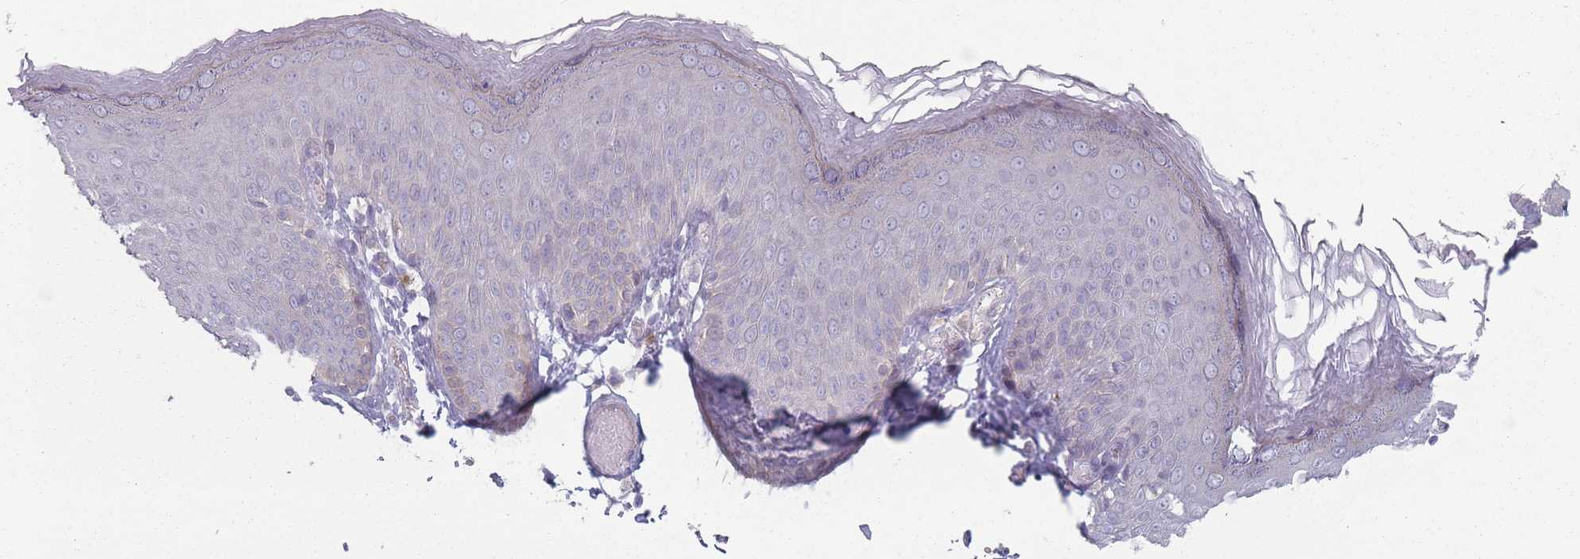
{"staining": {"intensity": "negative", "quantity": "none", "location": "none"}, "tissue": "skin", "cell_type": "Epidermal cells", "image_type": "normal", "snomed": [{"axis": "morphology", "description": "Normal tissue, NOS"}, {"axis": "topography", "description": "Anal"}], "caption": "Human skin stained for a protein using immunohistochemistry reveals no staining in epidermal cells.", "gene": "AKAIN1", "patient": {"sex": "female", "age": 40}}